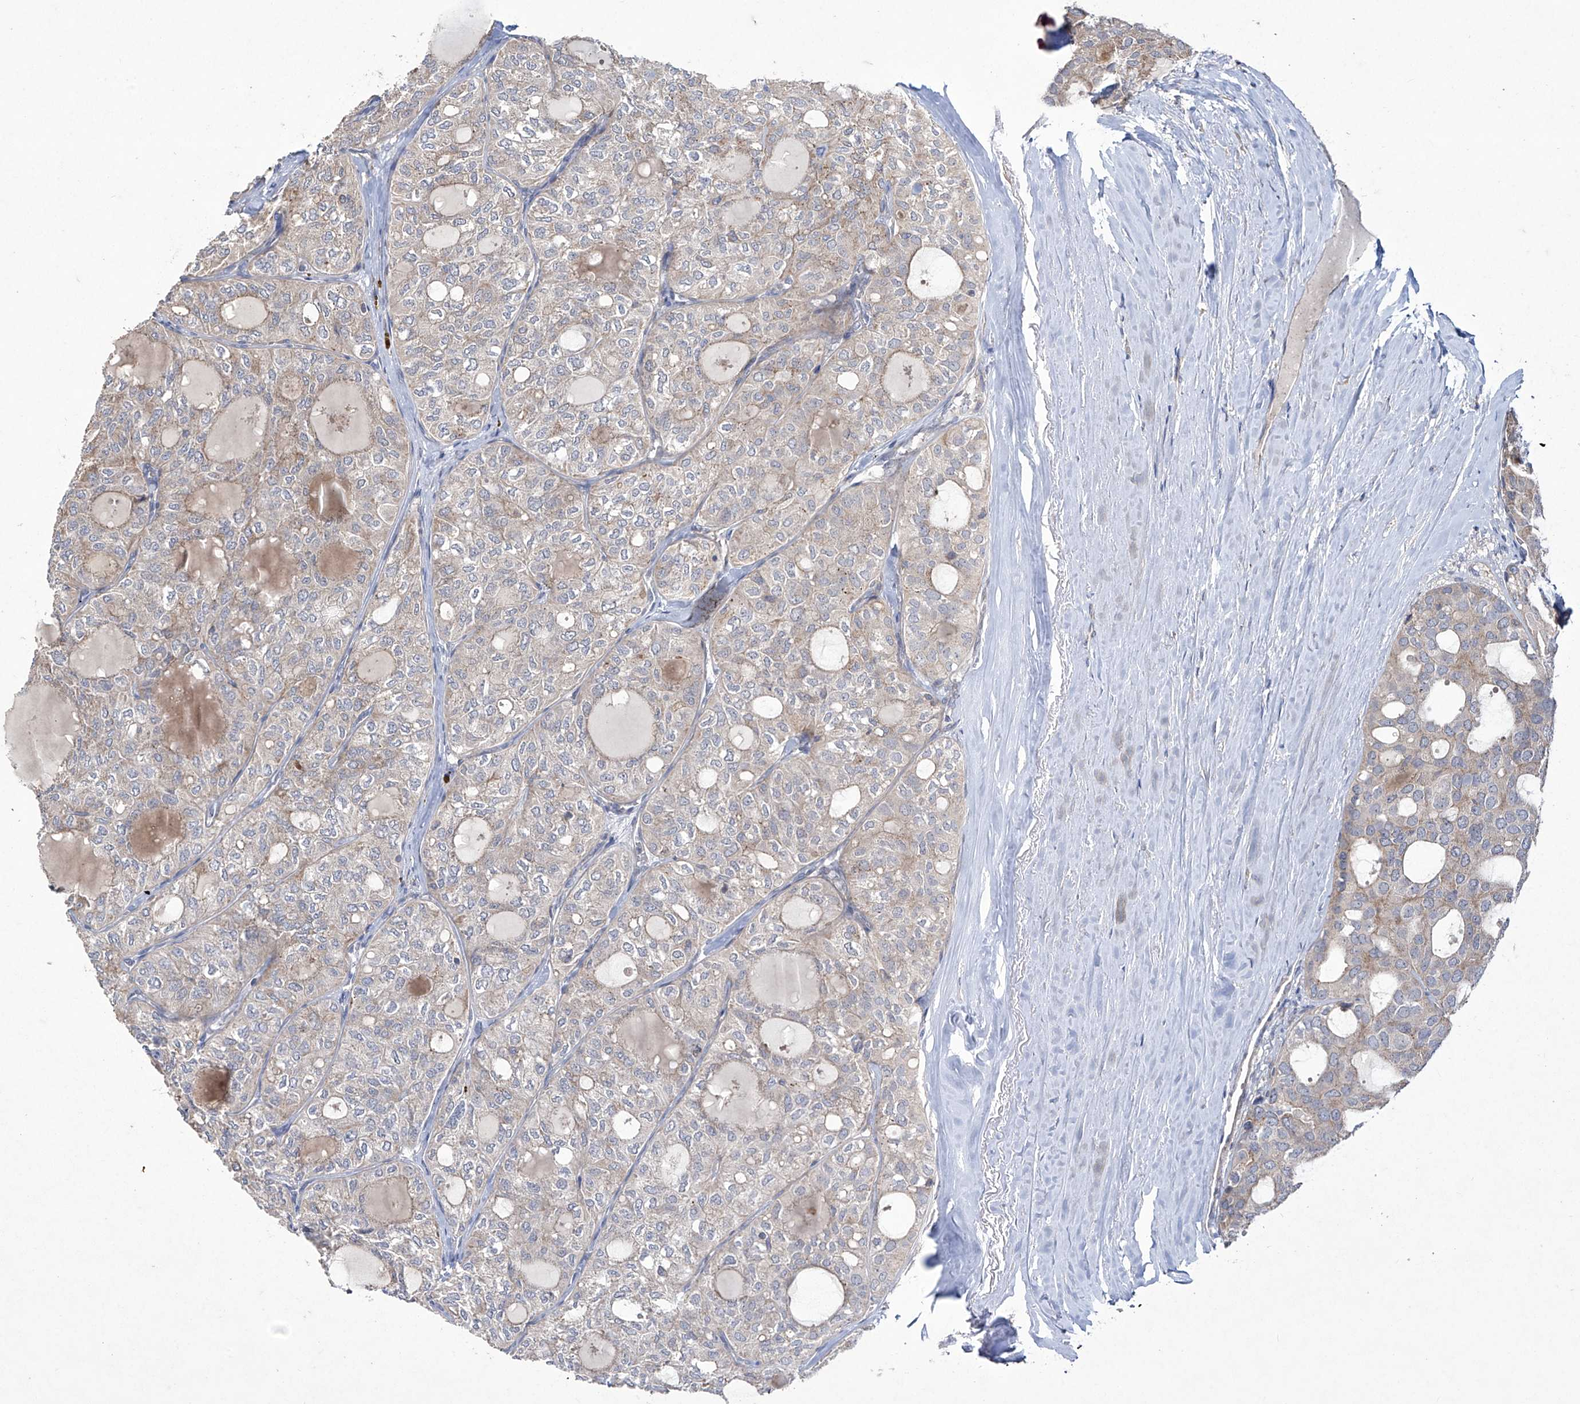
{"staining": {"intensity": "weak", "quantity": "25%-75%", "location": "cytoplasmic/membranous"}, "tissue": "thyroid cancer", "cell_type": "Tumor cells", "image_type": "cancer", "snomed": [{"axis": "morphology", "description": "Follicular adenoma carcinoma, NOS"}, {"axis": "topography", "description": "Thyroid gland"}], "caption": "The histopathology image displays staining of thyroid cancer (follicular adenoma carcinoma), revealing weak cytoplasmic/membranous protein staining (brown color) within tumor cells.", "gene": "TRIM60", "patient": {"sex": "male", "age": 75}}